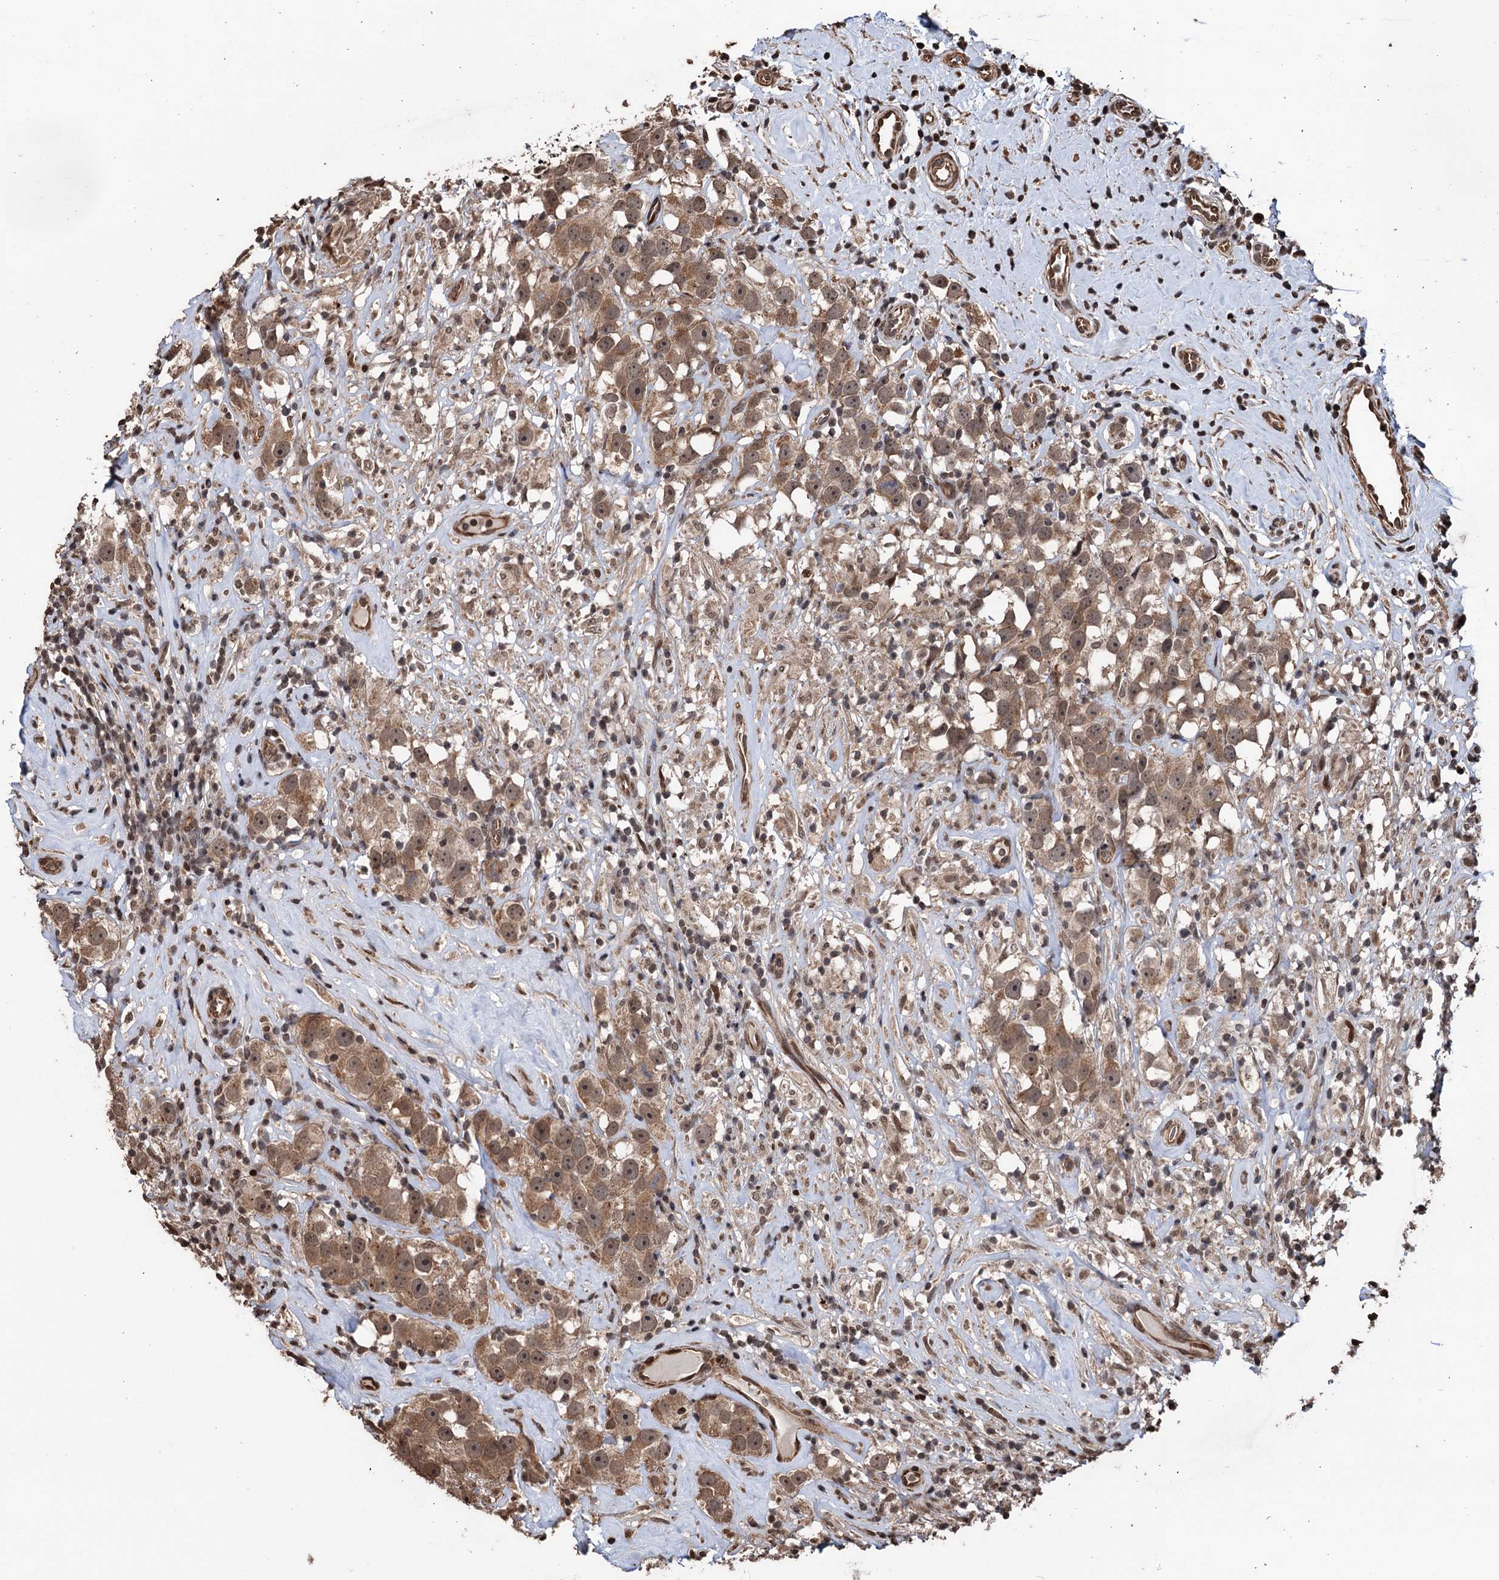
{"staining": {"intensity": "moderate", "quantity": ">75%", "location": "cytoplasmic/membranous,nuclear"}, "tissue": "testis cancer", "cell_type": "Tumor cells", "image_type": "cancer", "snomed": [{"axis": "morphology", "description": "Seminoma, NOS"}, {"axis": "topography", "description": "Testis"}], "caption": "Immunohistochemical staining of testis seminoma shows moderate cytoplasmic/membranous and nuclear protein positivity in approximately >75% of tumor cells.", "gene": "EYA4", "patient": {"sex": "male", "age": 49}}